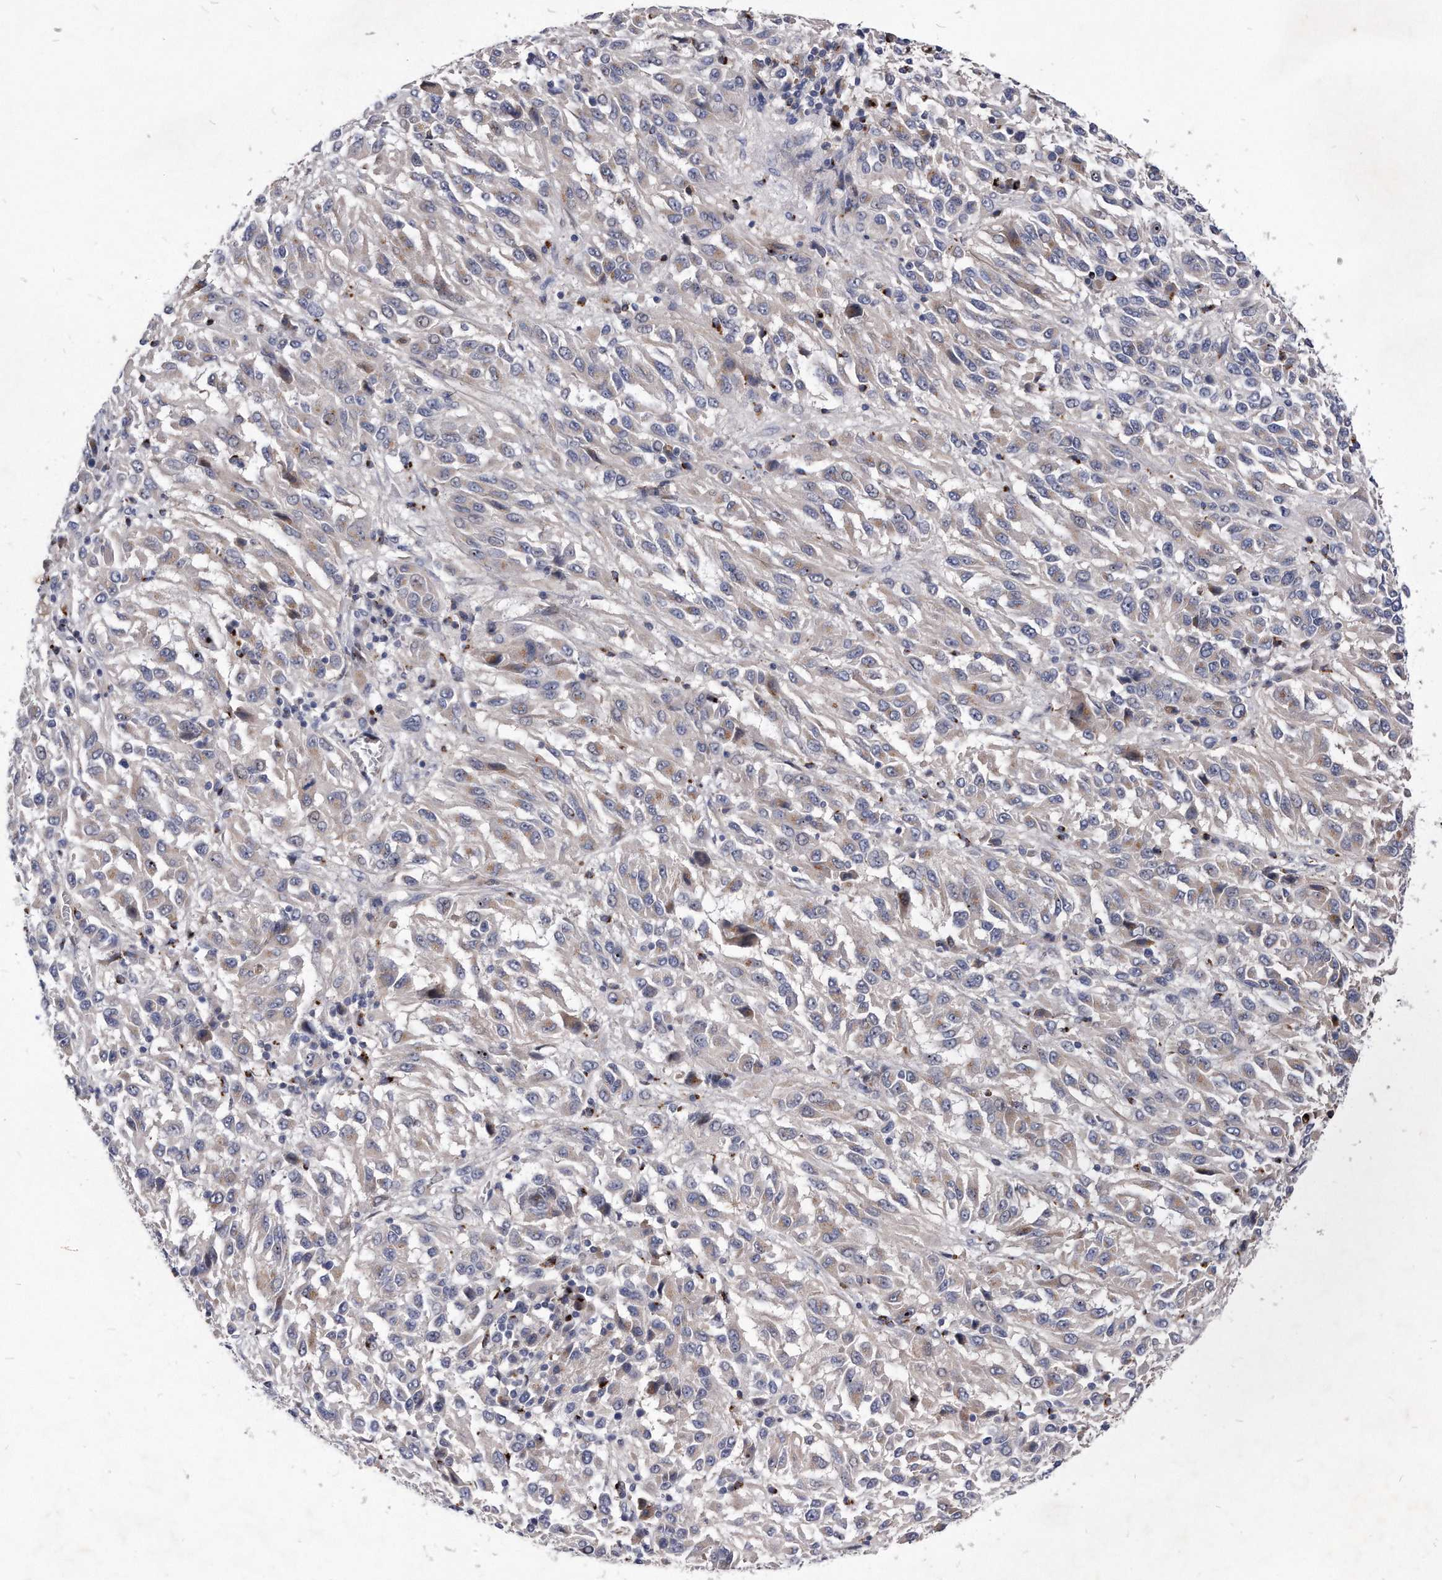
{"staining": {"intensity": "weak", "quantity": "<25%", "location": "cytoplasmic/membranous"}, "tissue": "melanoma", "cell_type": "Tumor cells", "image_type": "cancer", "snomed": [{"axis": "morphology", "description": "Malignant melanoma, Metastatic site"}, {"axis": "topography", "description": "Lung"}], "caption": "The histopathology image displays no significant expression in tumor cells of malignant melanoma (metastatic site).", "gene": "MGAT4A", "patient": {"sex": "male", "age": 64}}